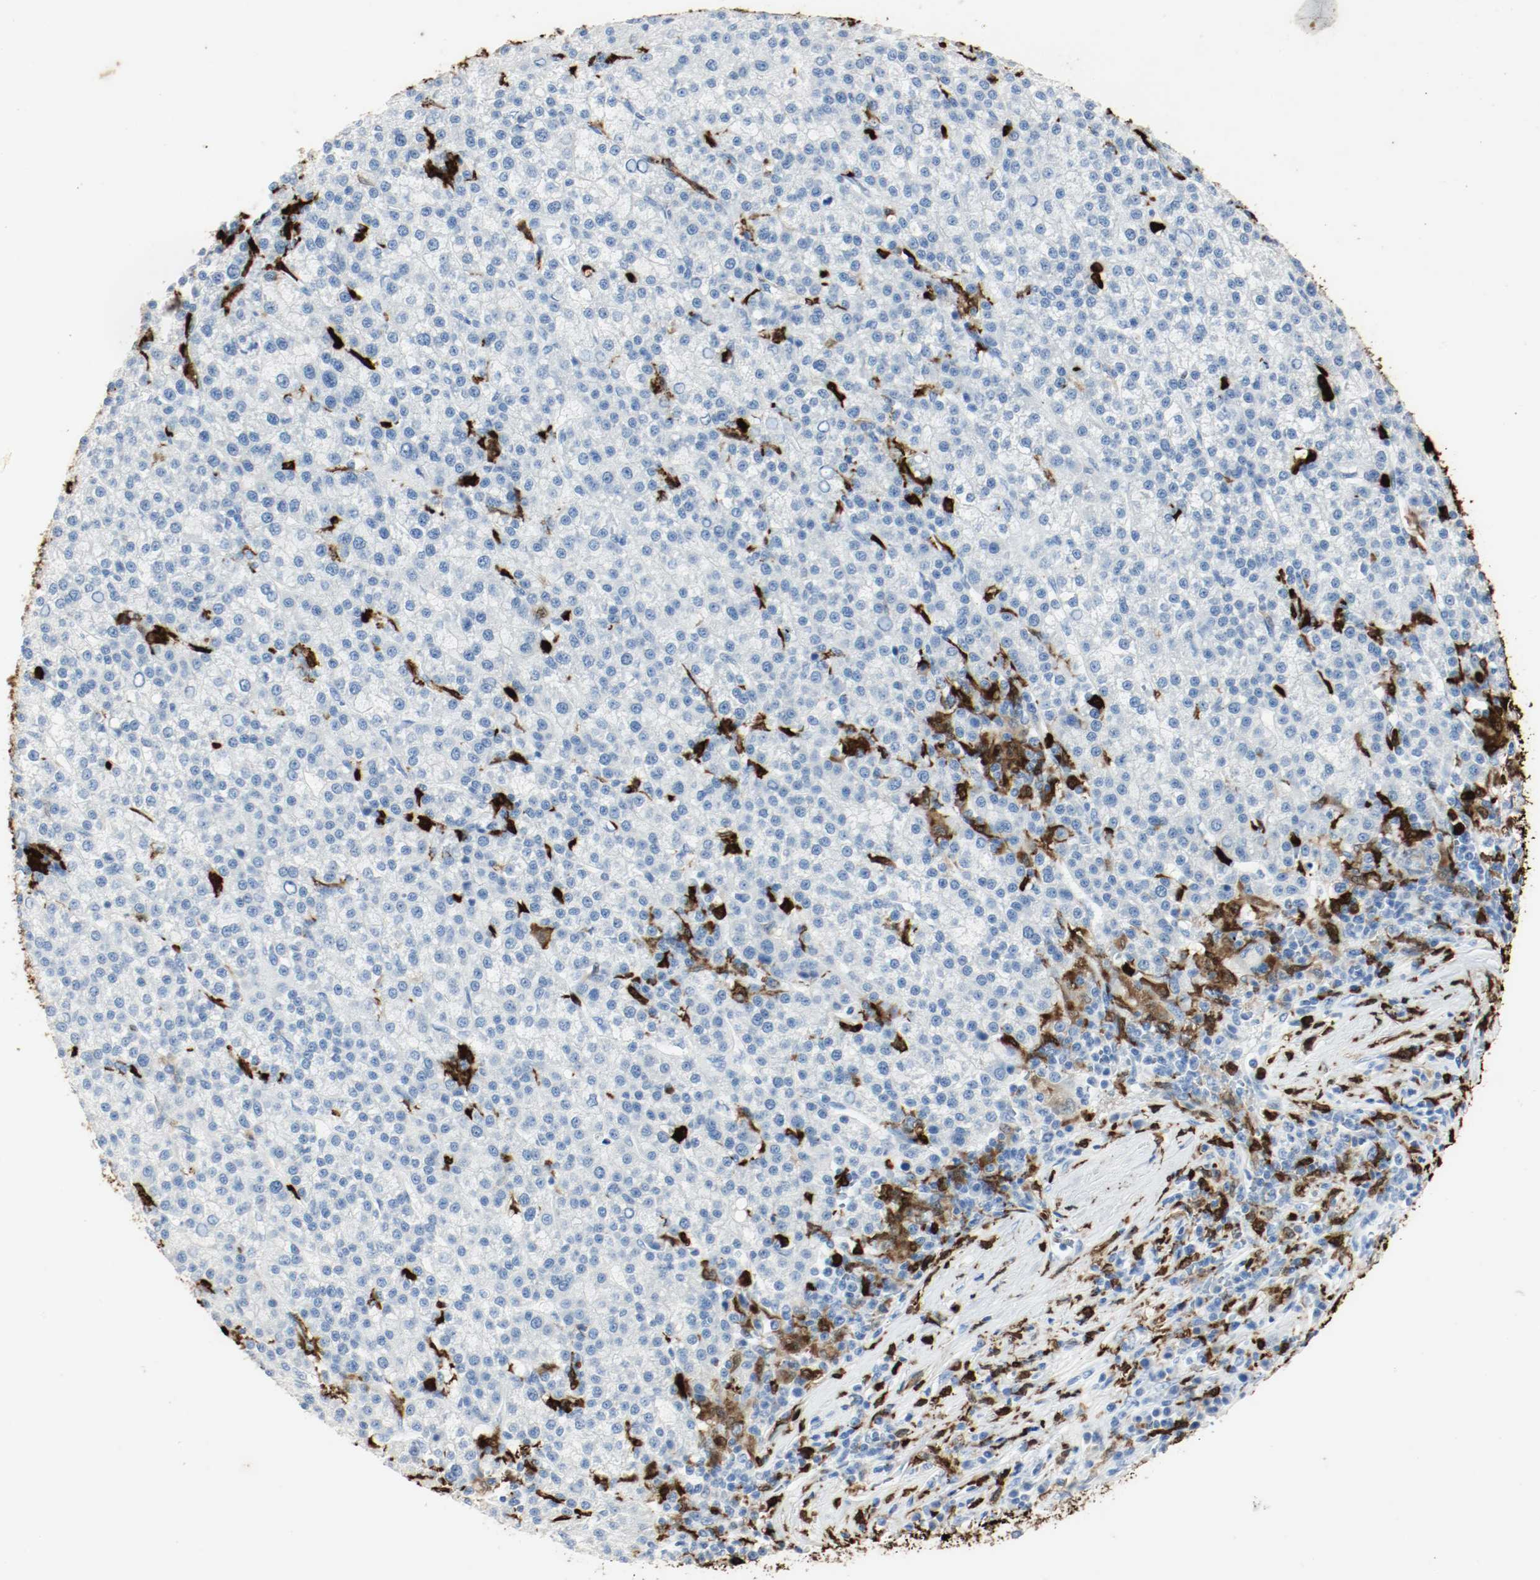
{"staining": {"intensity": "negative", "quantity": "none", "location": "none"}, "tissue": "liver cancer", "cell_type": "Tumor cells", "image_type": "cancer", "snomed": [{"axis": "morphology", "description": "Carcinoma, Hepatocellular, NOS"}, {"axis": "topography", "description": "Liver"}], "caption": "The histopathology image shows no significant expression in tumor cells of liver hepatocellular carcinoma.", "gene": "S100A9", "patient": {"sex": "female", "age": 58}}